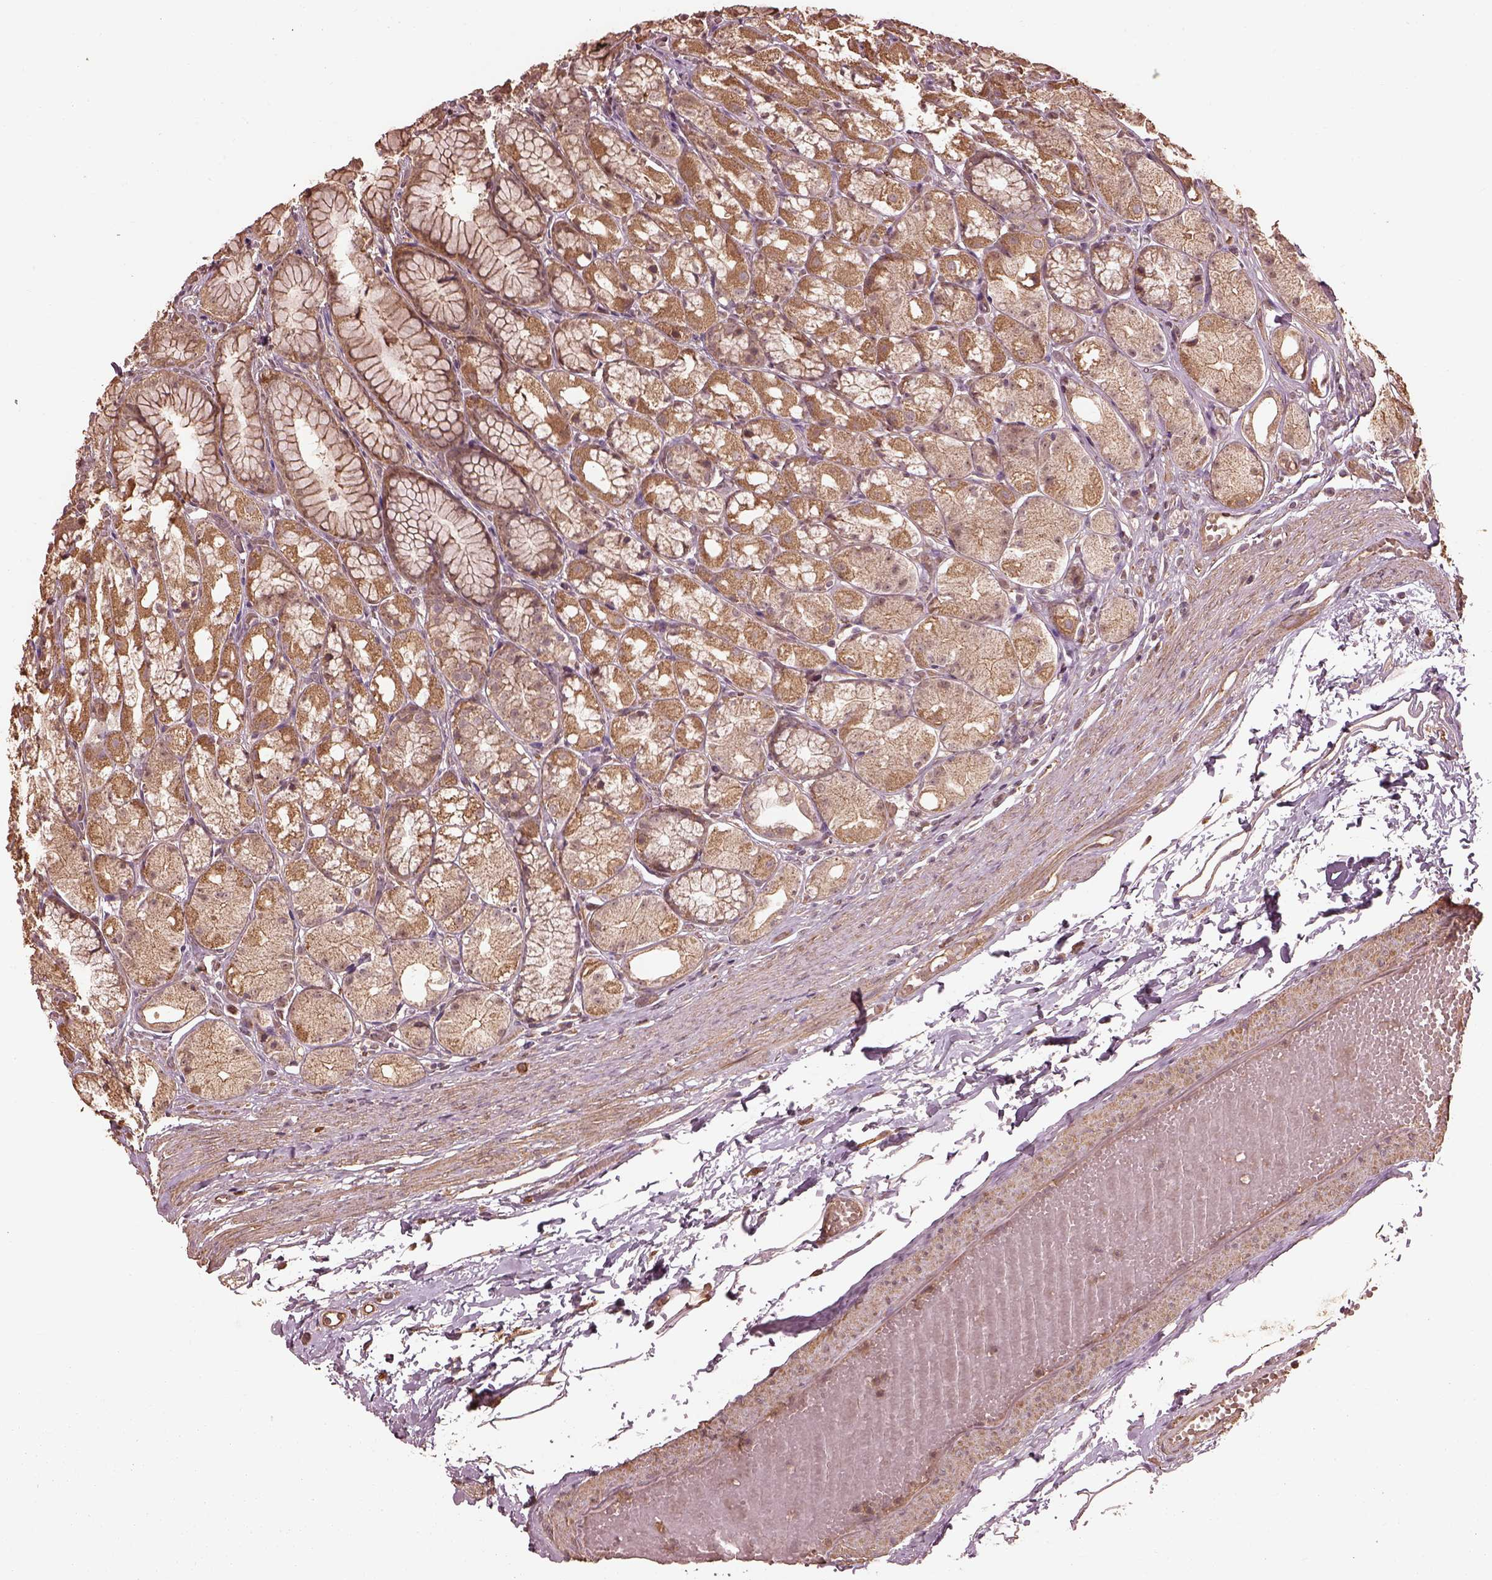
{"staining": {"intensity": "moderate", "quantity": ">75%", "location": "cytoplasmic/membranous"}, "tissue": "stomach", "cell_type": "Glandular cells", "image_type": "normal", "snomed": [{"axis": "morphology", "description": "Normal tissue, NOS"}, {"axis": "topography", "description": "Stomach"}], "caption": "Immunohistochemistry of unremarkable human stomach reveals medium levels of moderate cytoplasmic/membranous positivity in about >75% of glandular cells. The protein of interest is shown in brown color, while the nuclei are stained blue.", "gene": "METTL4", "patient": {"sex": "male", "age": 70}}